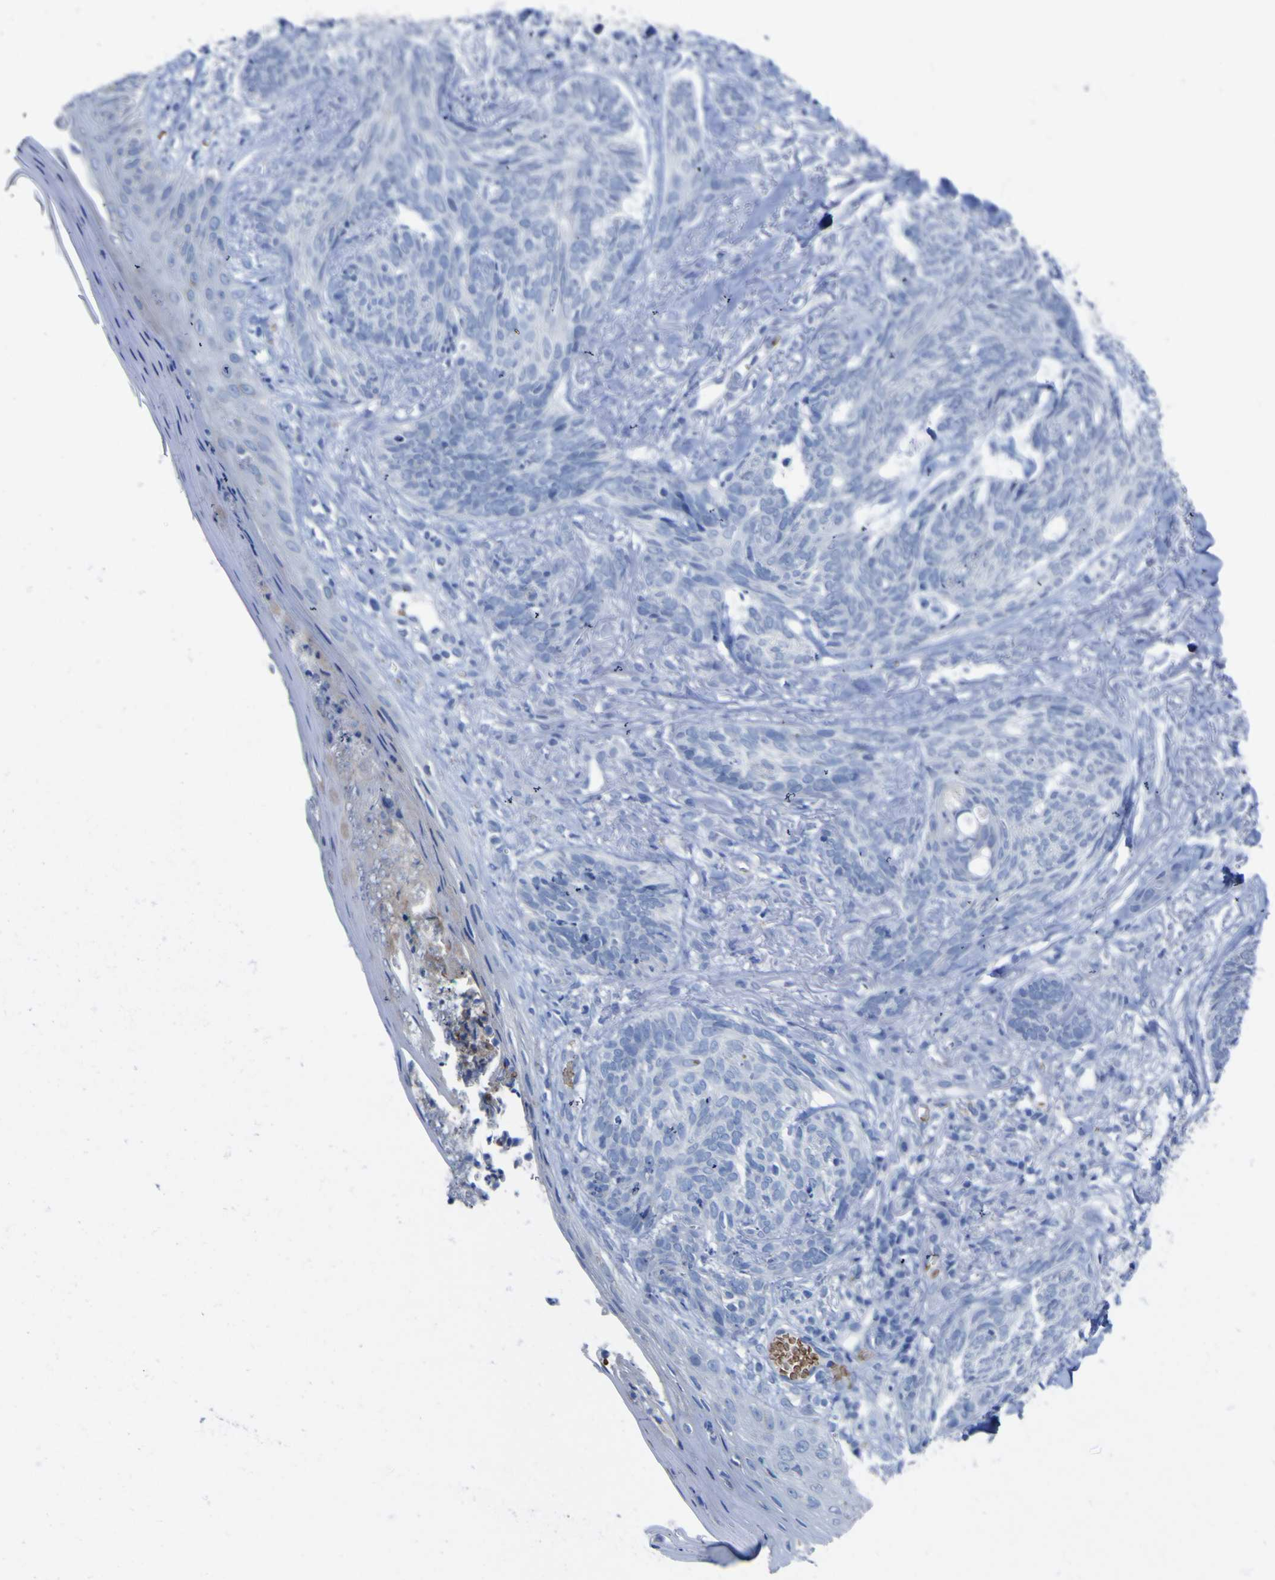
{"staining": {"intensity": "negative", "quantity": "none", "location": "none"}, "tissue": "skin cancer", "cell_type": "Tumor cells", "image_type": "cancer", "snomed": [{"axis": "morphology", "description": "Basal cell carcinoma"}, {"axis": "topography", "description": "Skin"}], "caption": "Photomicrograph shows no protein staining in tumor cells of skin cancer tissue.", "gene": "GCM1", "patient": {"sex": "male", "age": 43}}